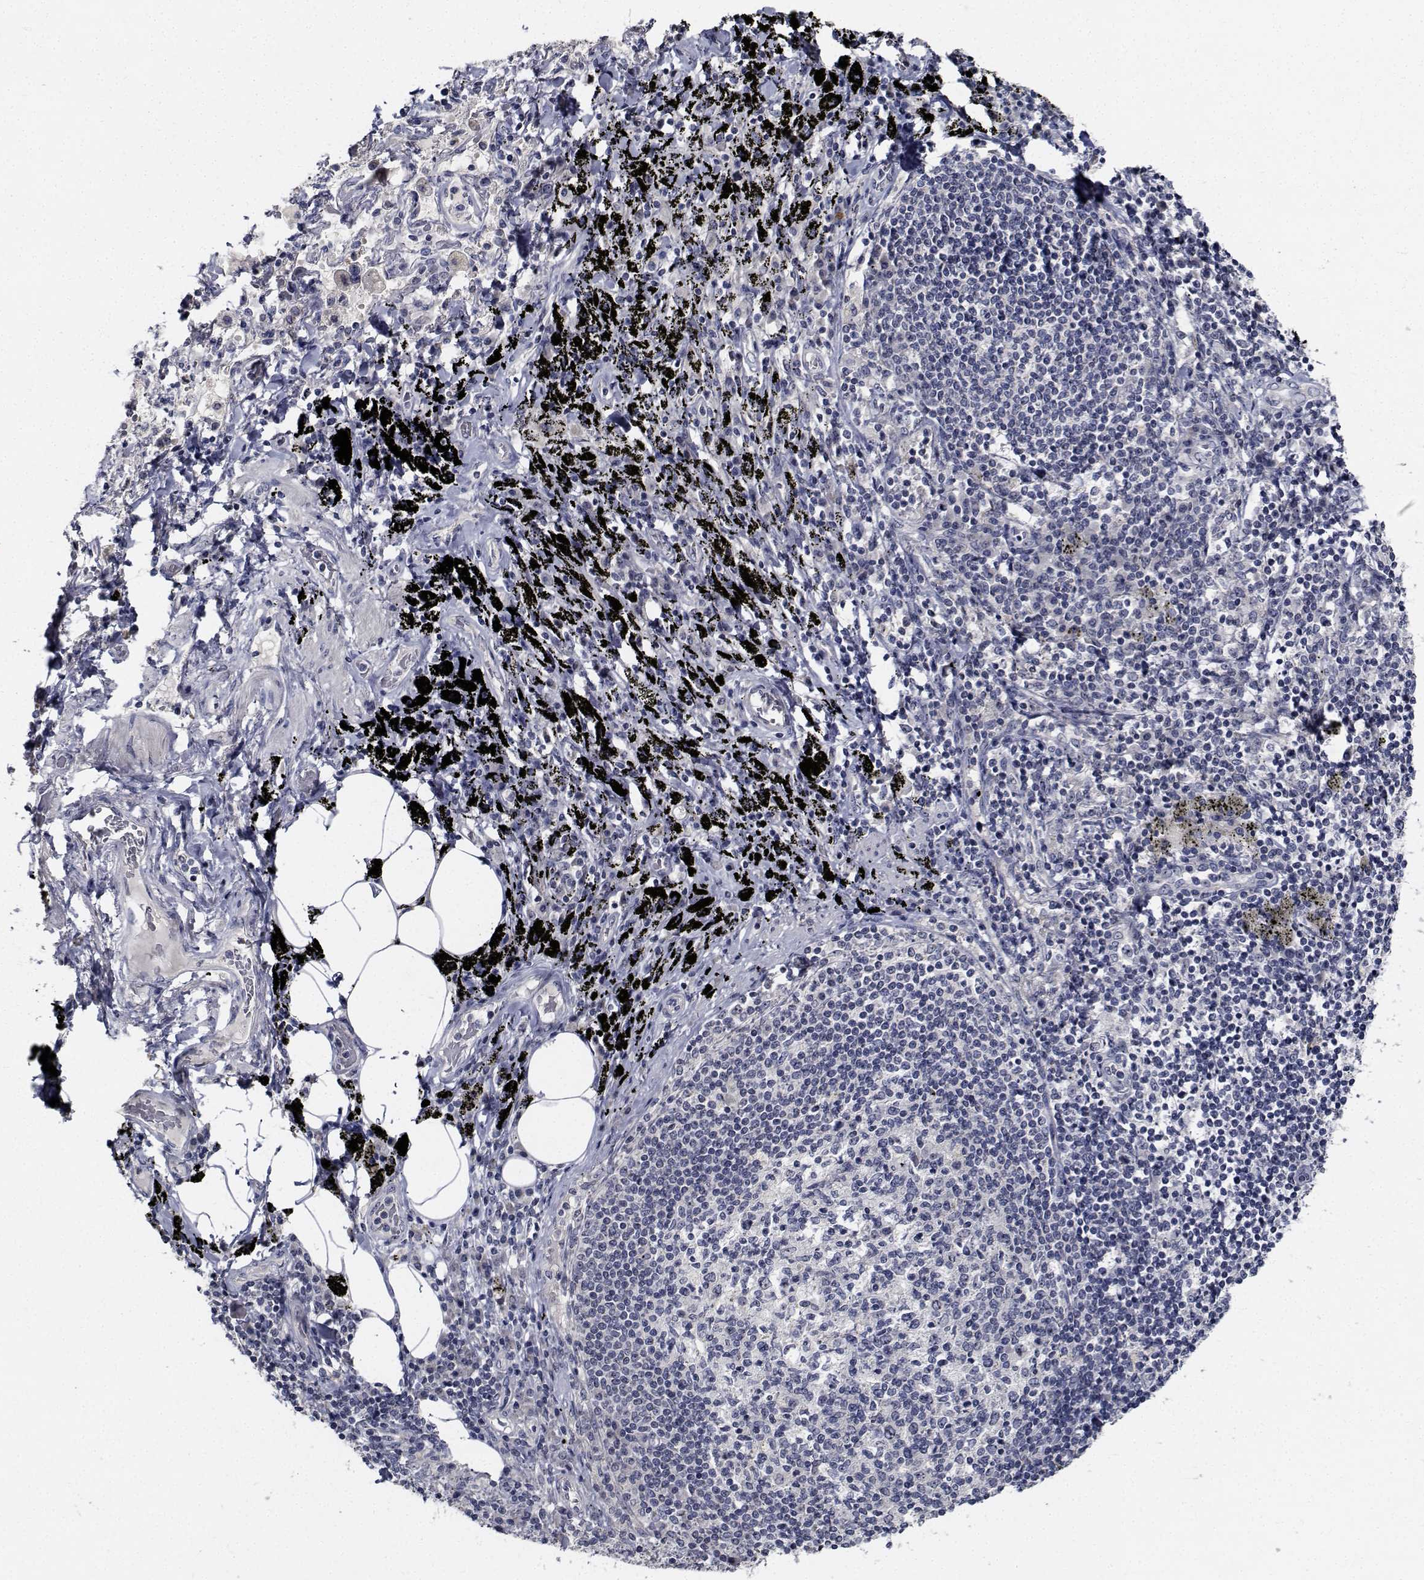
{"staining": {"intensity": "negative", "quantity": "none", "location": "none"}, "tissue": "adipose tissue", "cell_type": "Adipocytes", "image_type": "normal", "snomed": [{"axis": "morphology", "description": "Normal tissue, NOS"}, {"axis": "topography", "description": "Bronchus"}, {"axis": "topography", "description": "Lung"}], "caption": "The histopathology image shows no staining of adipocytes in unremarkable adipose tissue.", "gene": "NVL", "patient": {"sex": "female", "age": 57}}